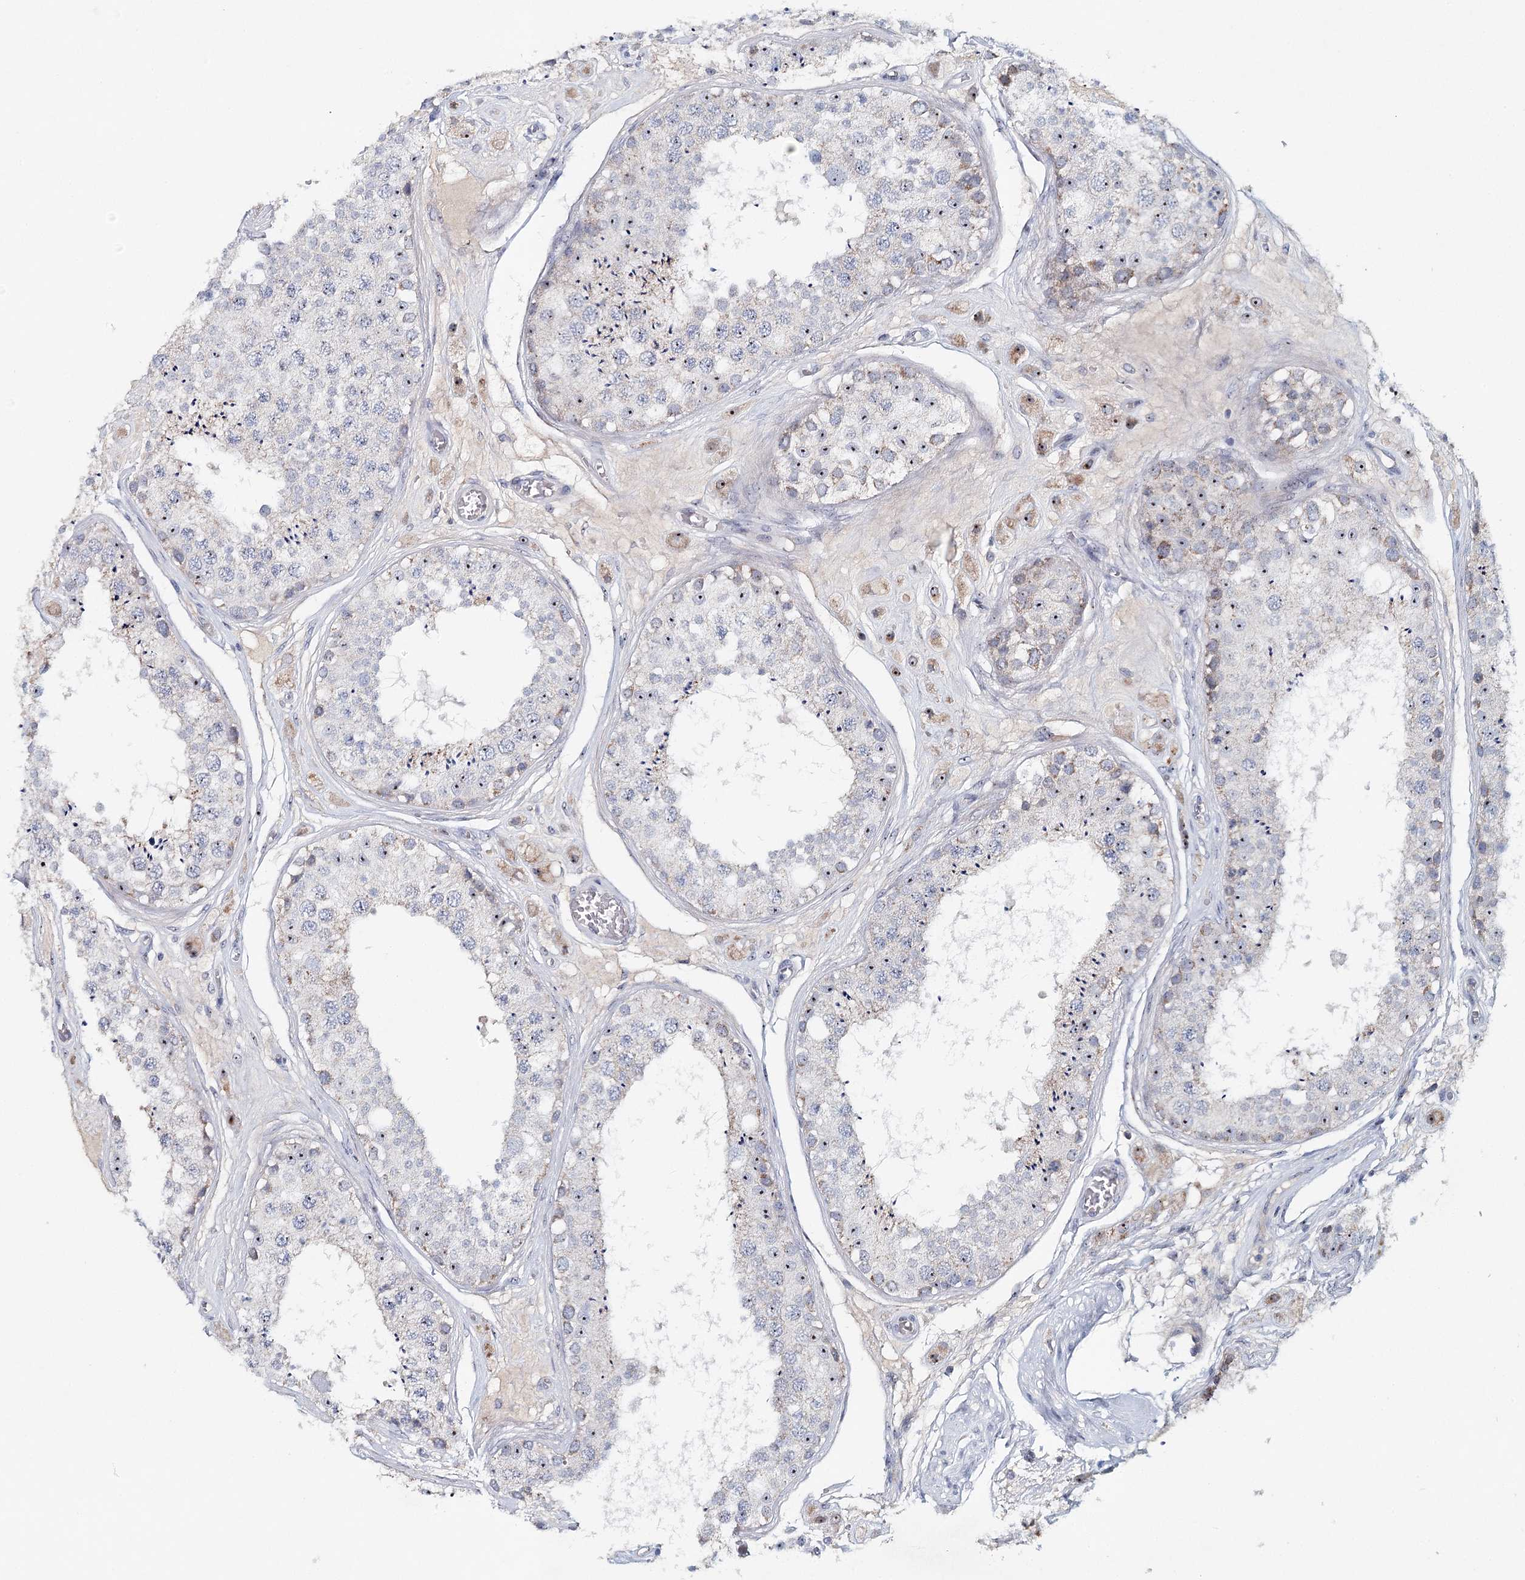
{"staining": {"intensity": "moderate", "quantity": "<25%", "location": "cytoplasmic/membranous,nuclear"}, "tissue": "testis", "cell_type": "Cells in seminiferous ducts", "image_type": "normal", "snomed": [{"axis": "morphology", "description": "Normal tissue, NOS"}, {"axis": "topography", "description": "Testis"}], "caption": "Protein analysis of unremarkable testis exhibits moderate cytoplasmic/membranous,nuclear expression in approximately <25% of cells in seminiferous ducts.", "gene": "RBM43", "patient": {"sex": "male", "age": 25}}